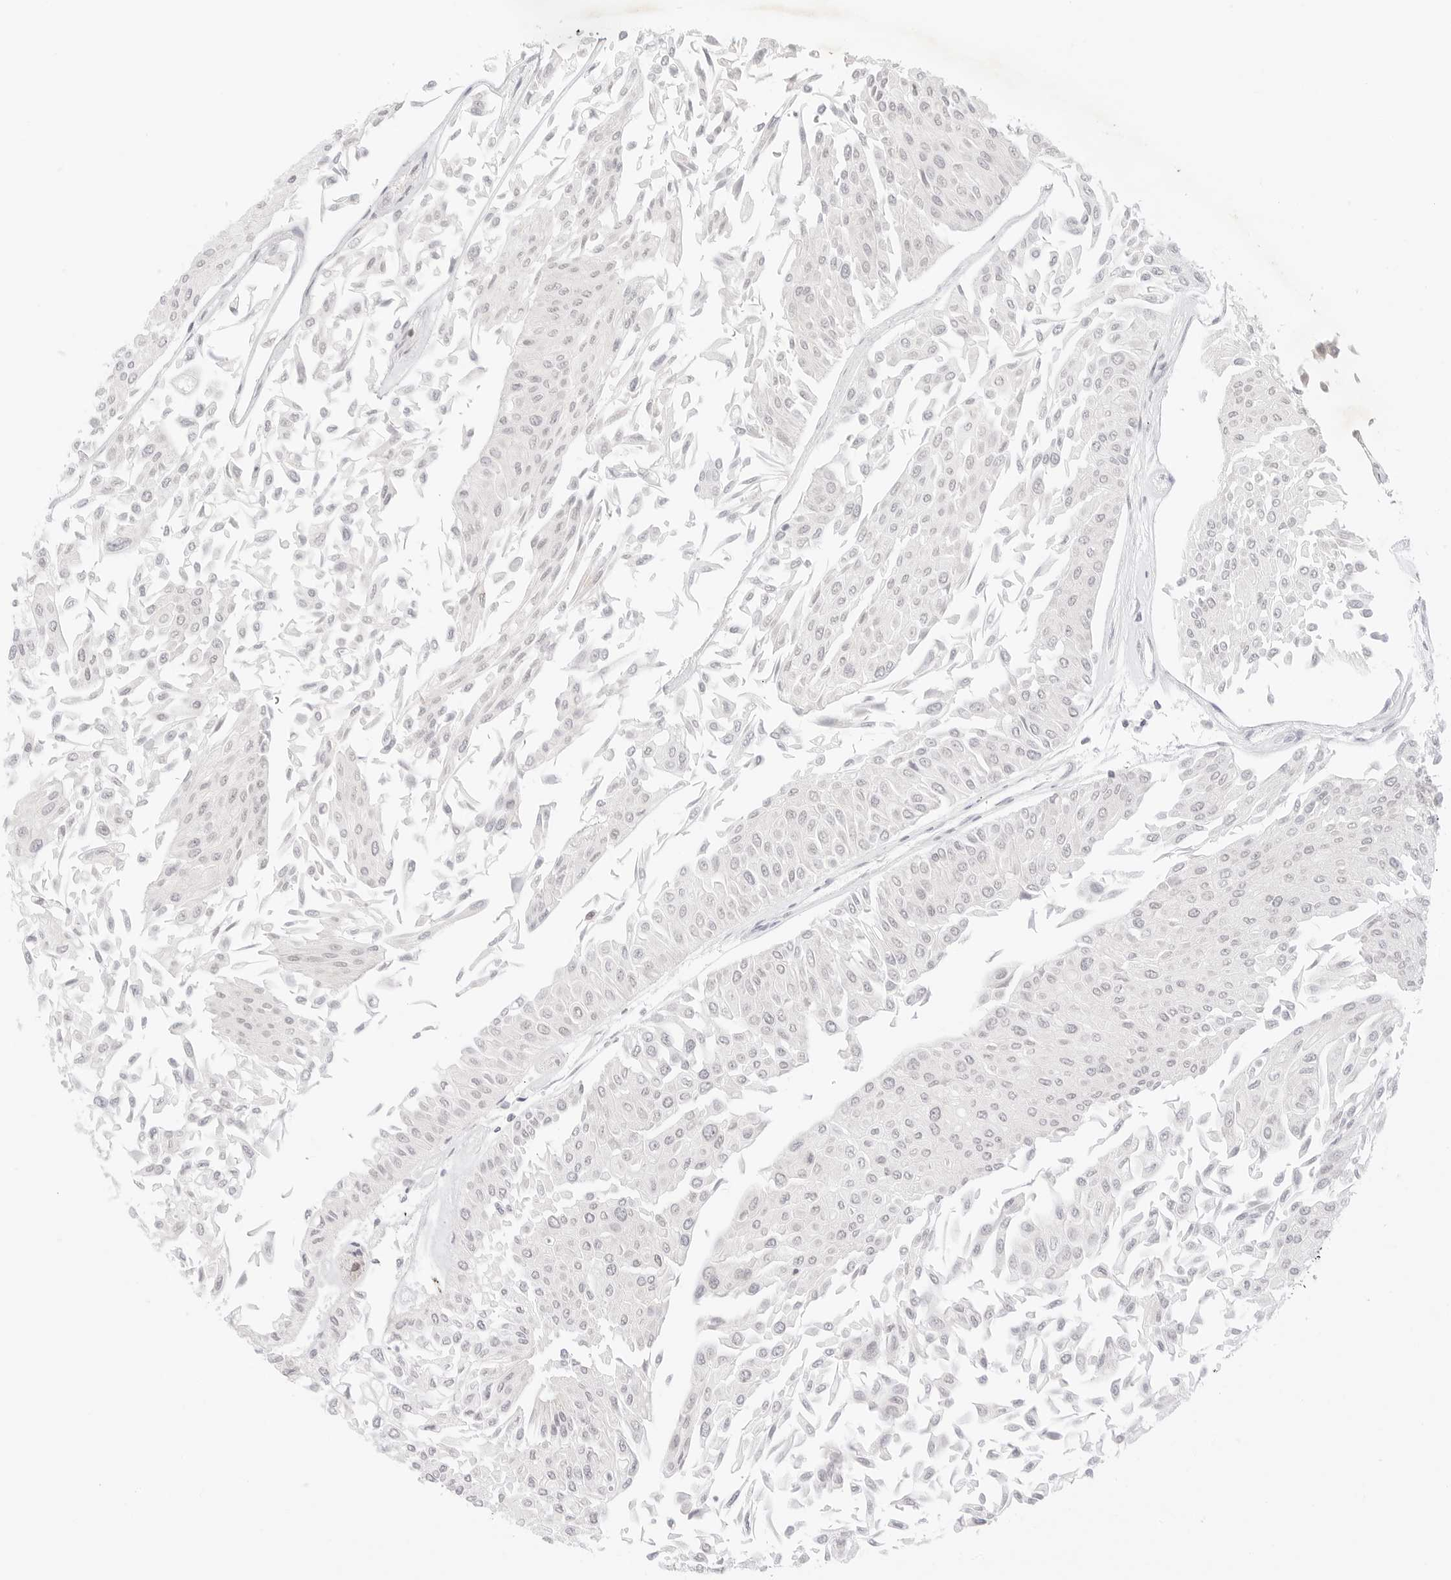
{"staining": {"intensity": "negative", "quantity": "none", "location": "none"}, "tissue": "urothelial cancer", "cell_type": "Tumor cells", "image_type": "cancer", "snomed": [{"axis": "morphology", "description": "Urothelial carcinoma, Low grade"}, {"axis": "topography", "description": "Urinary bladder"}], "caption": "Tumor cells are negative for brown protein staining in low-grade urothelial carcinoma.", "gene": "GNAS", "patient": {"sex": "male", "age": 67}}